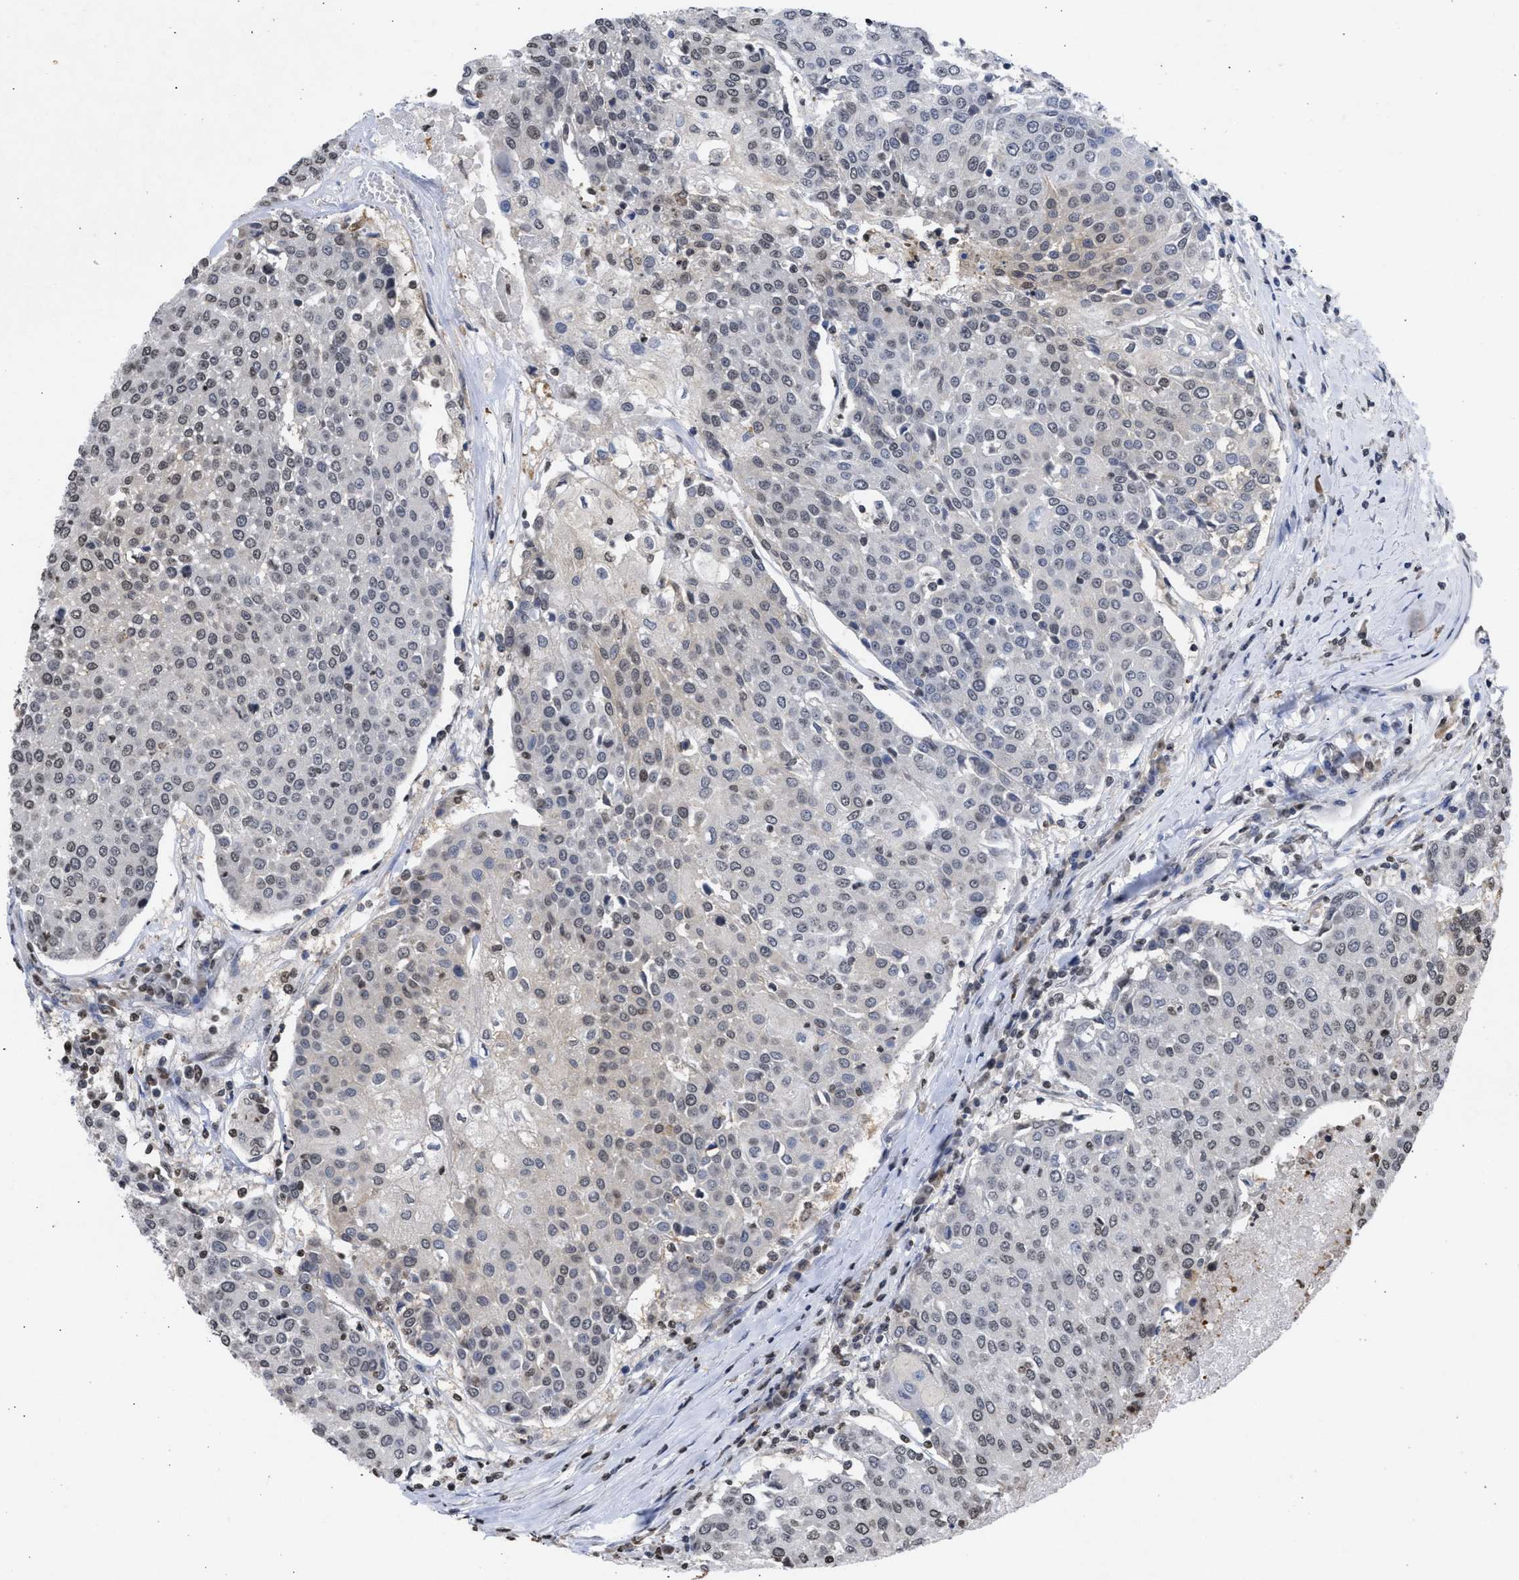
{"staining": {"intensity": "weak", "quantity": "<25%", "location": "nuclear"}, "tissue": "urothelial cancer", "cell_type": "Tumor cells", "image_type": "cancer", "snomed": [{"axis": "morphology", "description": "Urothelial carcinoma, High grade"}, {"axis": "topography", "description": "Urinary bladder"}], "caption": "Immunohistochemical staining of human urothelial cancer exhibits no significant positivity in tumor cells. (IHC, brightfield microscopy, high magnification).", "gene": "NUP35", "patient": {"sex": "female", "age": 85}}